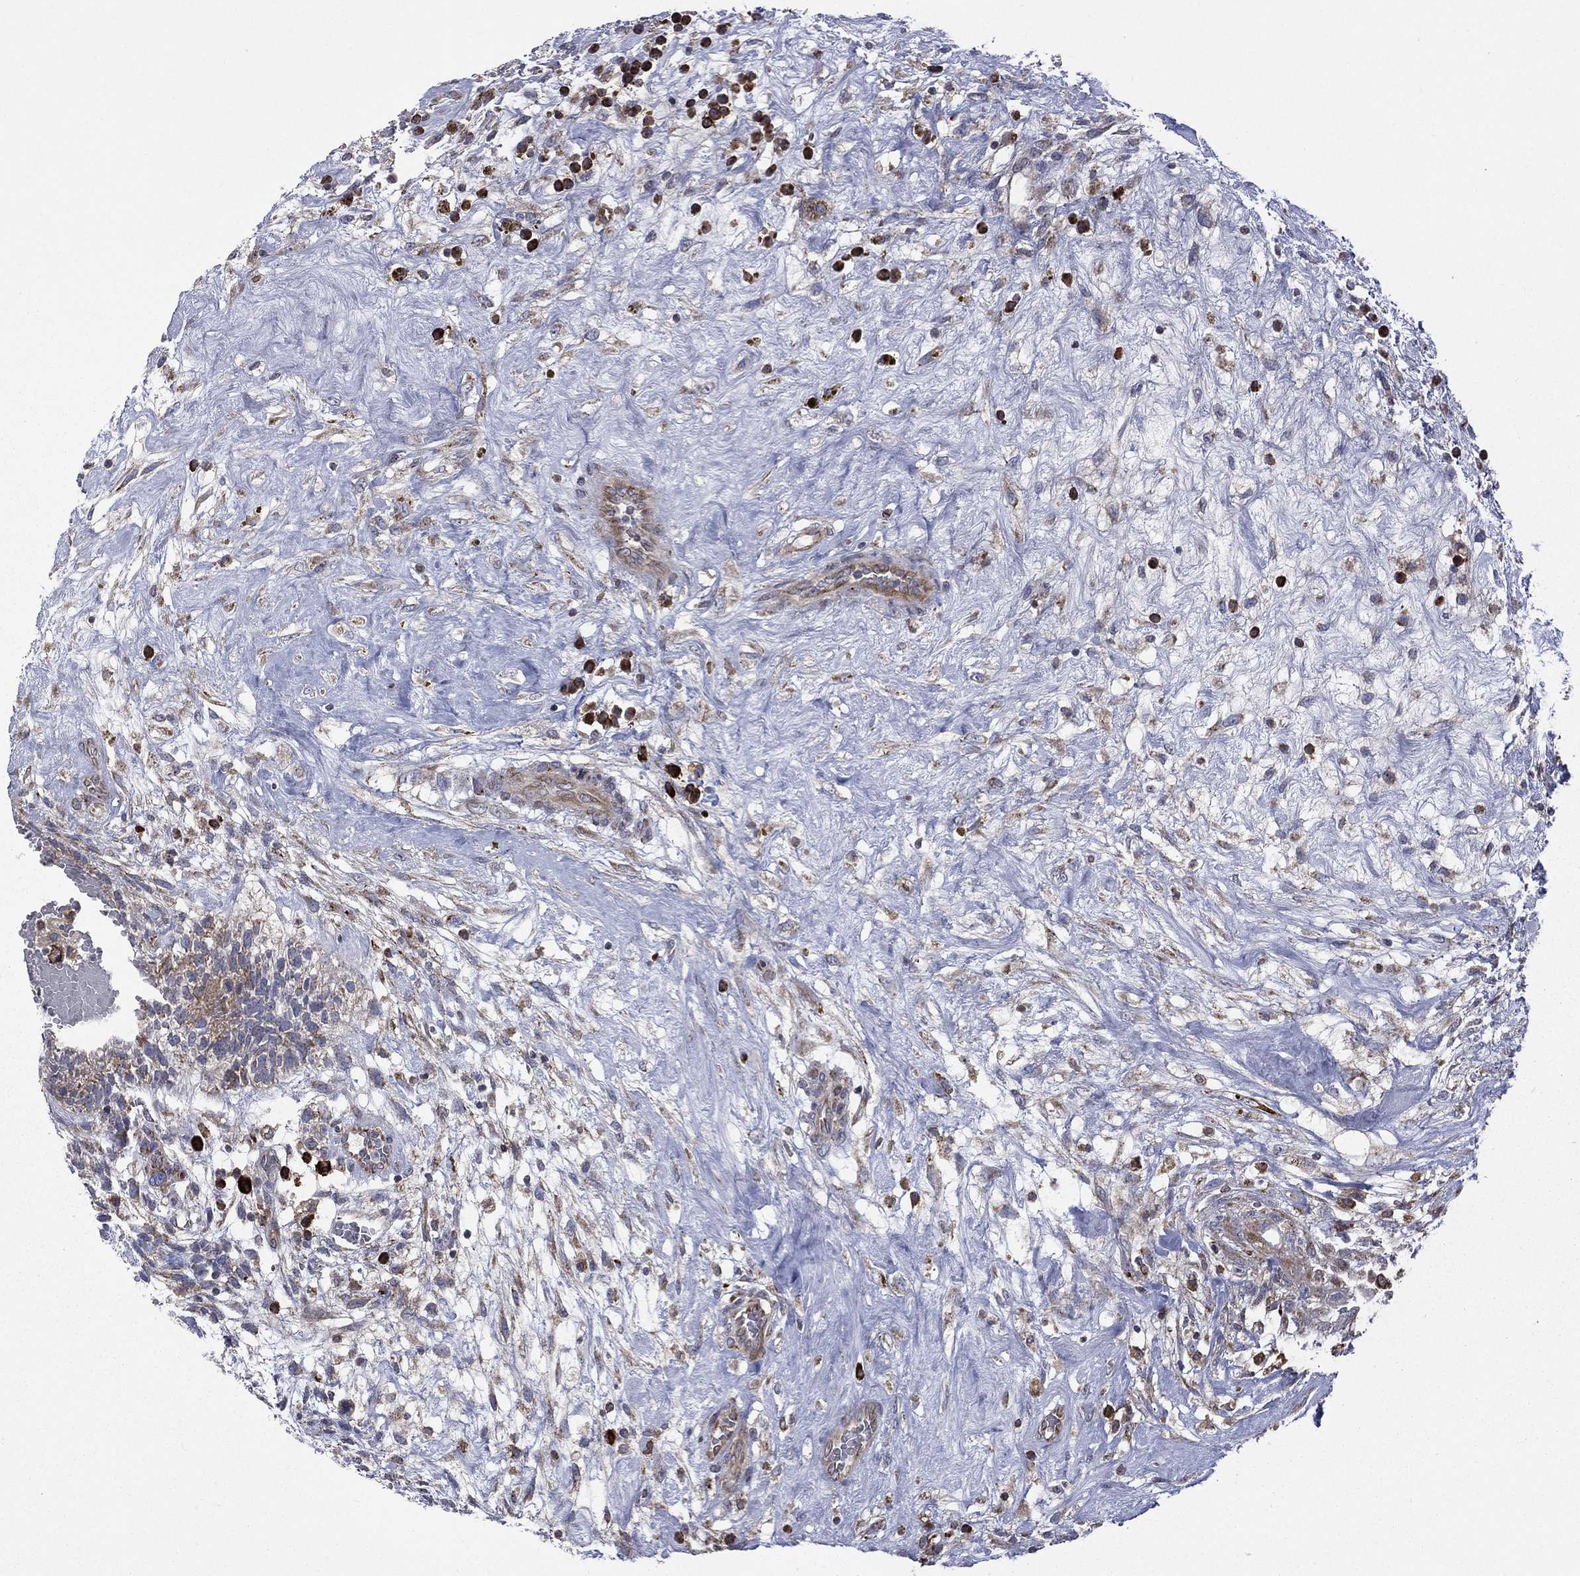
{"staining": {"intensity": "moderate", "quantity": "<25%", "location": "cytoplasmic/membranous"}, "tissue": "testis cancer", "cell_type": "Tumor cells", "image_type": "cancer", "snomed": [{"axis": "morphology", "description": "Normal tissue, NOS"}, {"axis": "morphology", "description": "Carcinoma, Embryonal, NOS"}, {"axis": "topography", "description": "Testis"}, {"axis": "topography", "description": "Epididymis"}], "caption": "This micrograph exhibits immunohistochemistry staining of embryonal carcinoma (testis), with low moderate cytoplasmic/membranous staining in about <25% of tumor cells.", "gene": "C20orf96", "patient": {"sex": "male", "age": 32}}